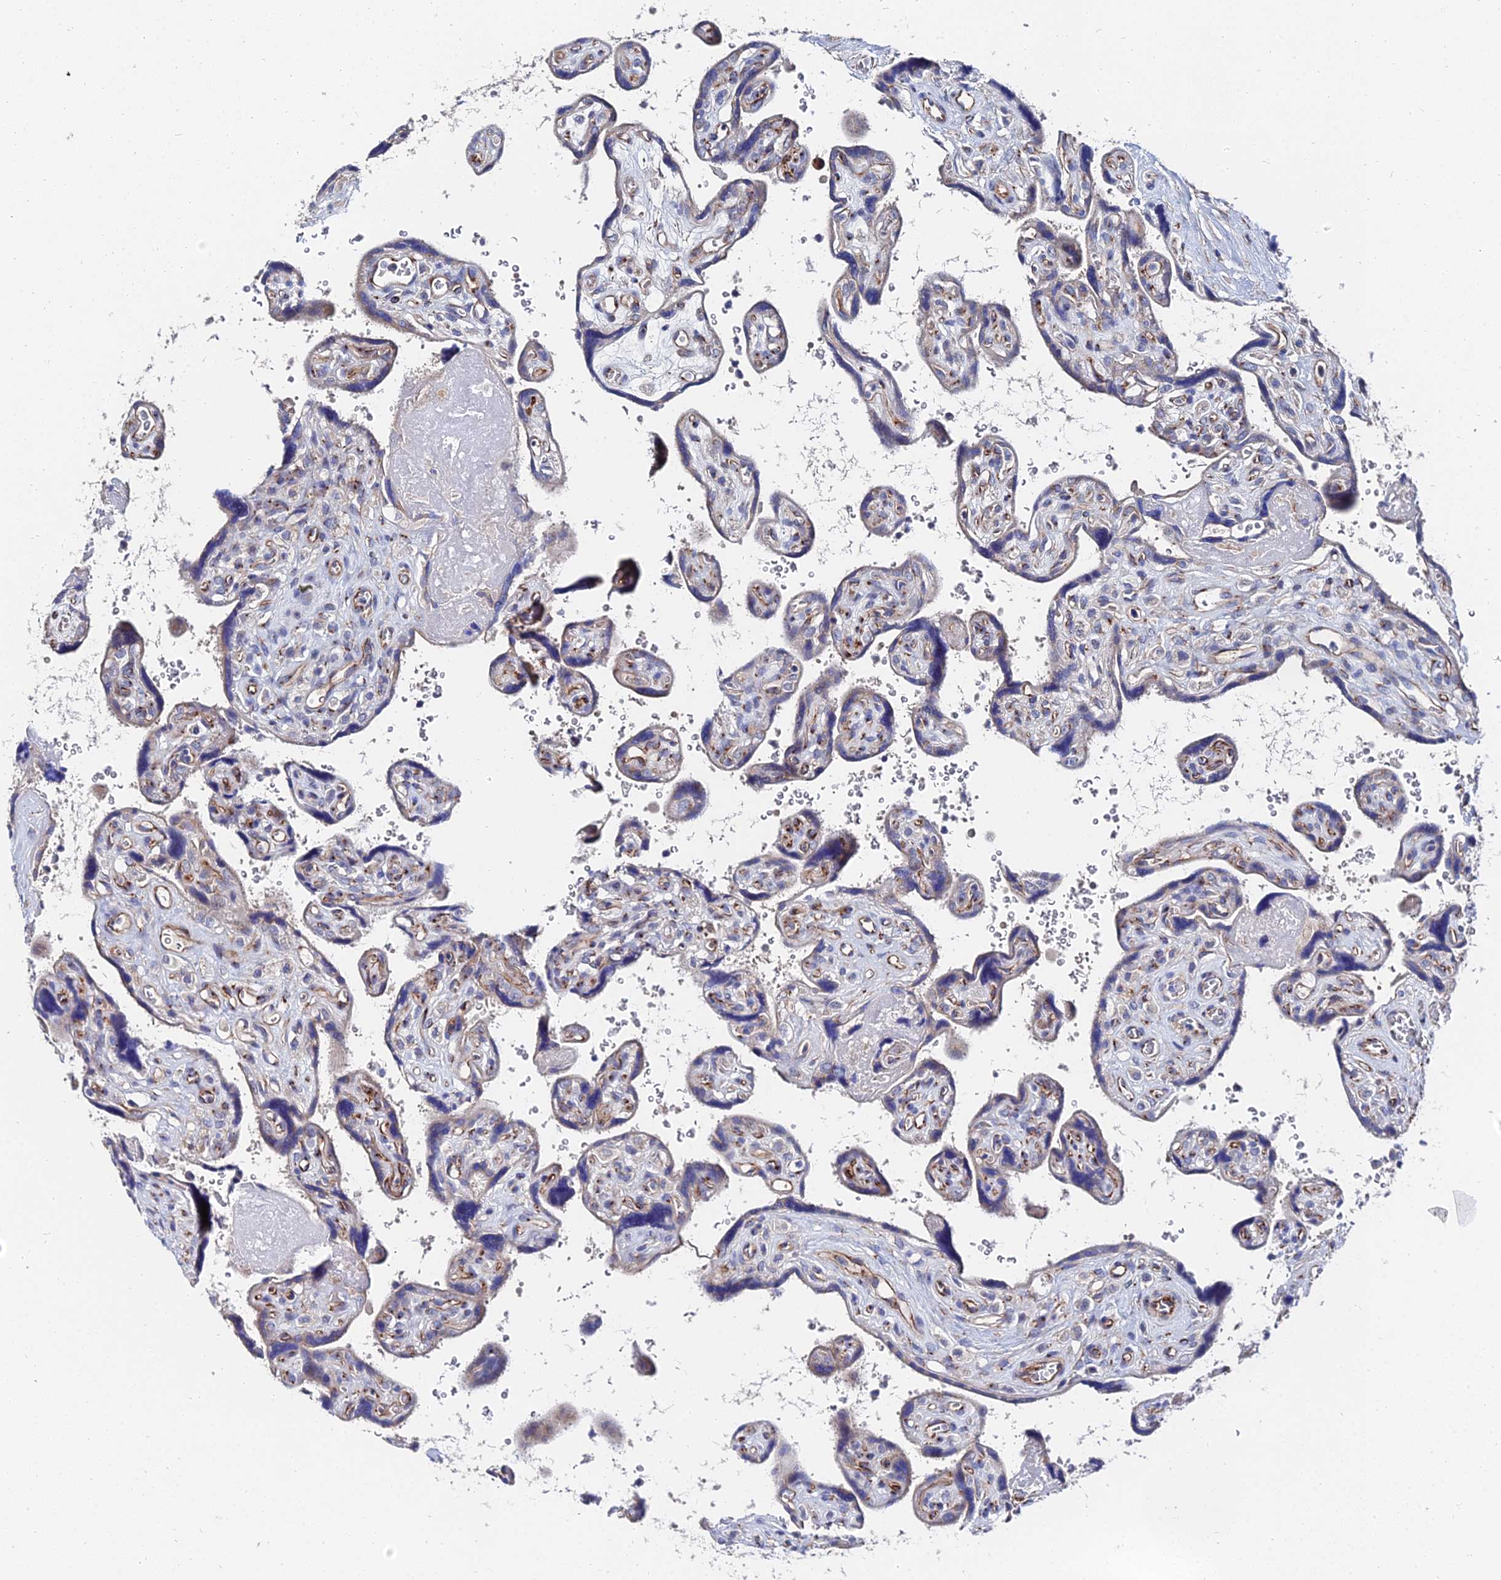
{"staining": {"intensity": "weak", "quantity": "25%-75%", "location": "cytoplasmic/membranous"}, "tissue": "placenta", "cell_type": "Trophoblastic cells", "image_type": "normal", "snomed": [{"axis": "morphology", "description": "Normal tissue, NOS"}, {"axis": "topography", "description": "Placenta"}], "caption": "Trophoblastic cells exhibit low levels of weak cytoplasmic/membranous staining in approximately 25%-75% of cells in unremarkable placenta.", "gene": "BORCS8", "patient": {"sex": "female", "age": 39}}